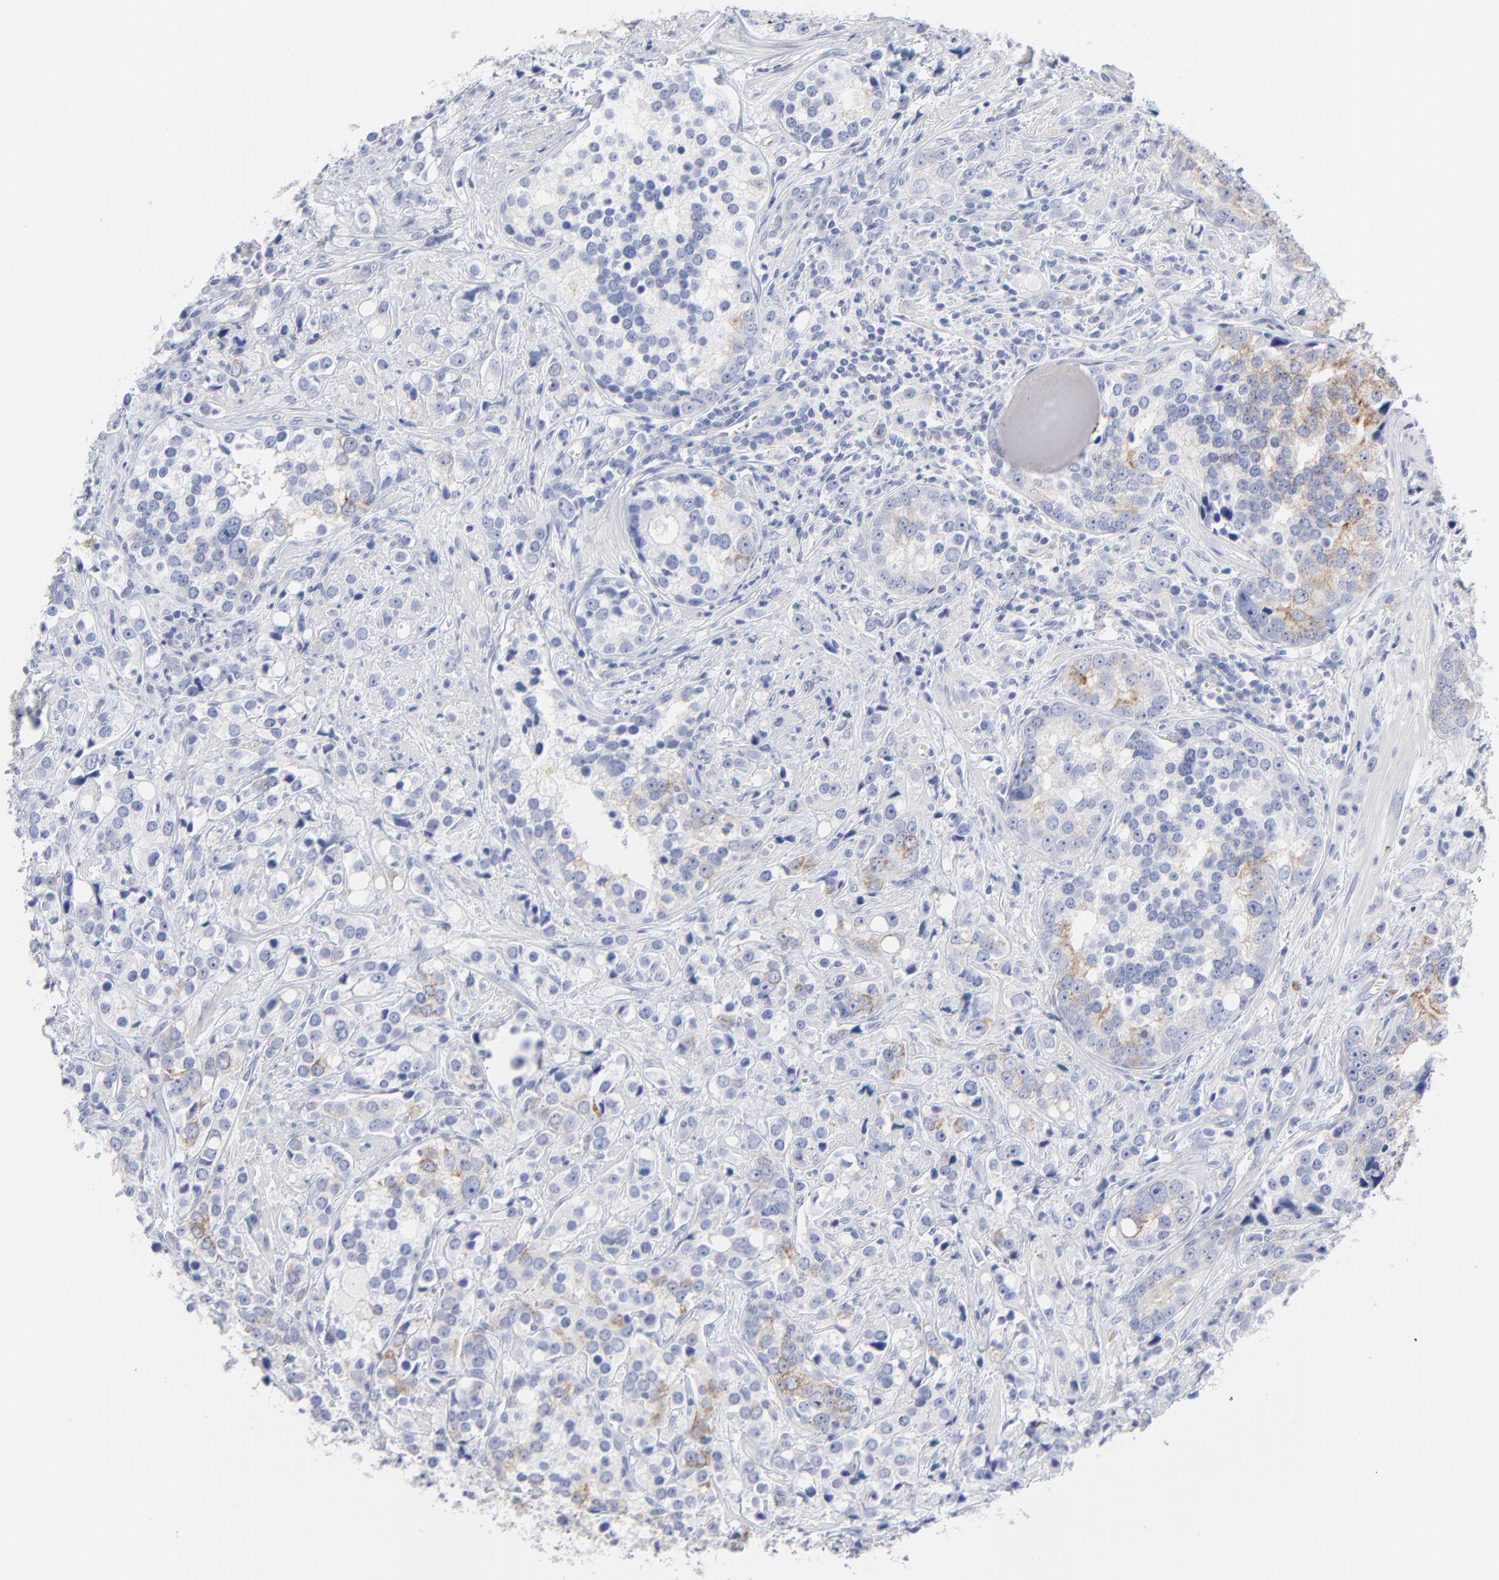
{"staining": {"intensity": "moderate", "quantity": "25%-75%", "location": "cytoplasmic/membranous"}, "tissue": "prostate cancer", "cell_type": "Tumor cells", "image_type": "cancer", "snomed": [{"axis": "morphology", "description": "Adenocarcinoma, High grade"}, {"axis": "topography", "description": "Prostate"}], "caption": "Immunohistochemistry (IHC) (DAB) staining of human prostate cancer shows moderate cytoplasmic/membranous protein staining in approximately 25%-75% of tumor cells.", "gene": "CNTN3", "patient": {"sex": "male", "age": 71}}